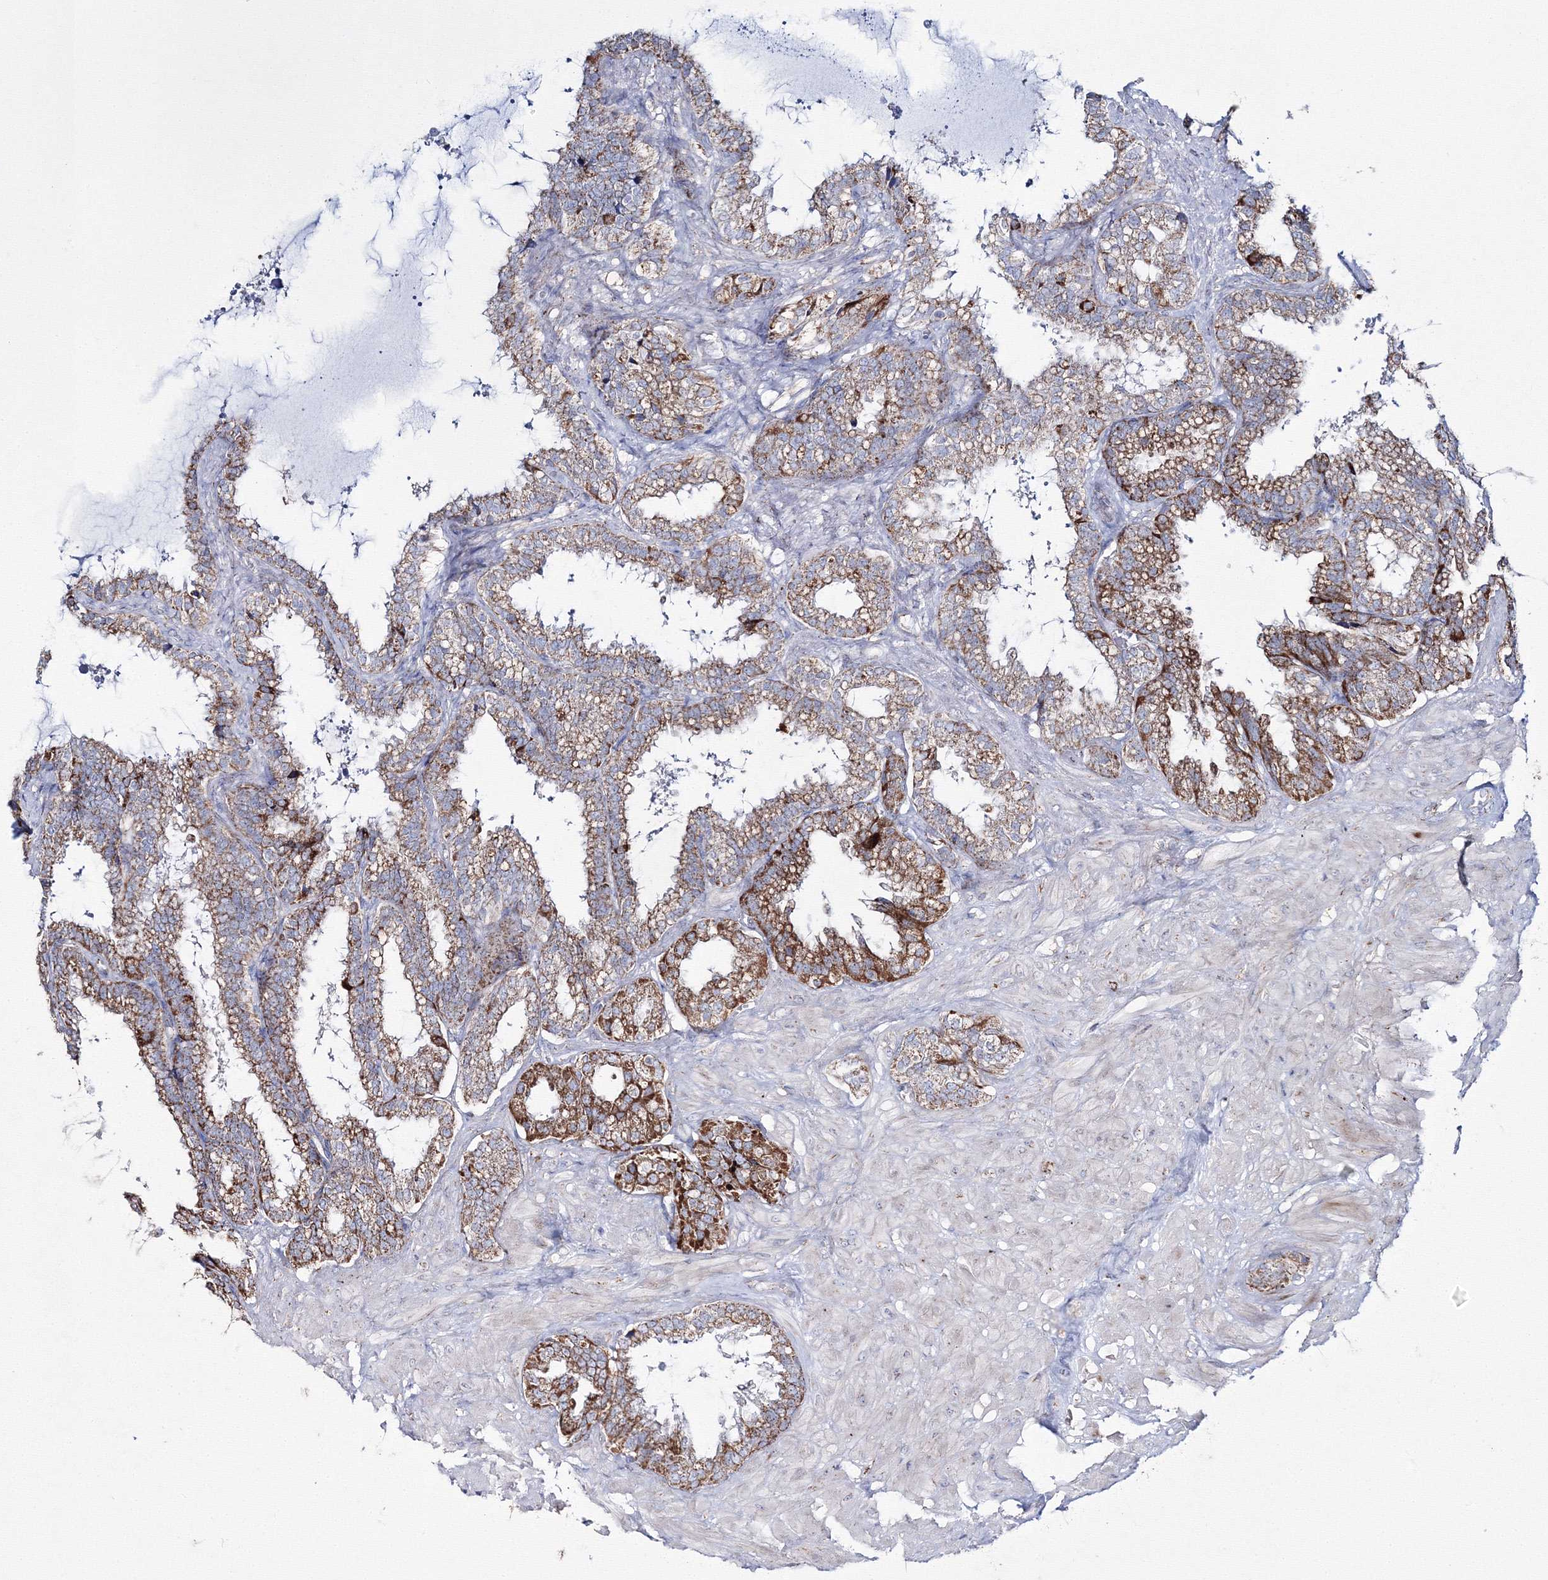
{"staining": {"intensity": "moderate", "quantity": ">75%", "location": "cytoplasmic/membranous"}, "tissue": "seminal vesicle", "cell_type": "Glandular cells", "image_type": "normal", "snomed": [{"axis": "morphology", "description": "Normal tissue, NOS"}, {"axis": "topography", "description": "Seminal veicle"}], "caption": "Immunohistochemical staining of normal human seminal vesicle displays >75% levels of moderate cytoplasmic/membranous protein positivity in approximately >75% of glandular cells.", "gene": "IGSF9", "patient": {"sex": "male", "age": 46}}